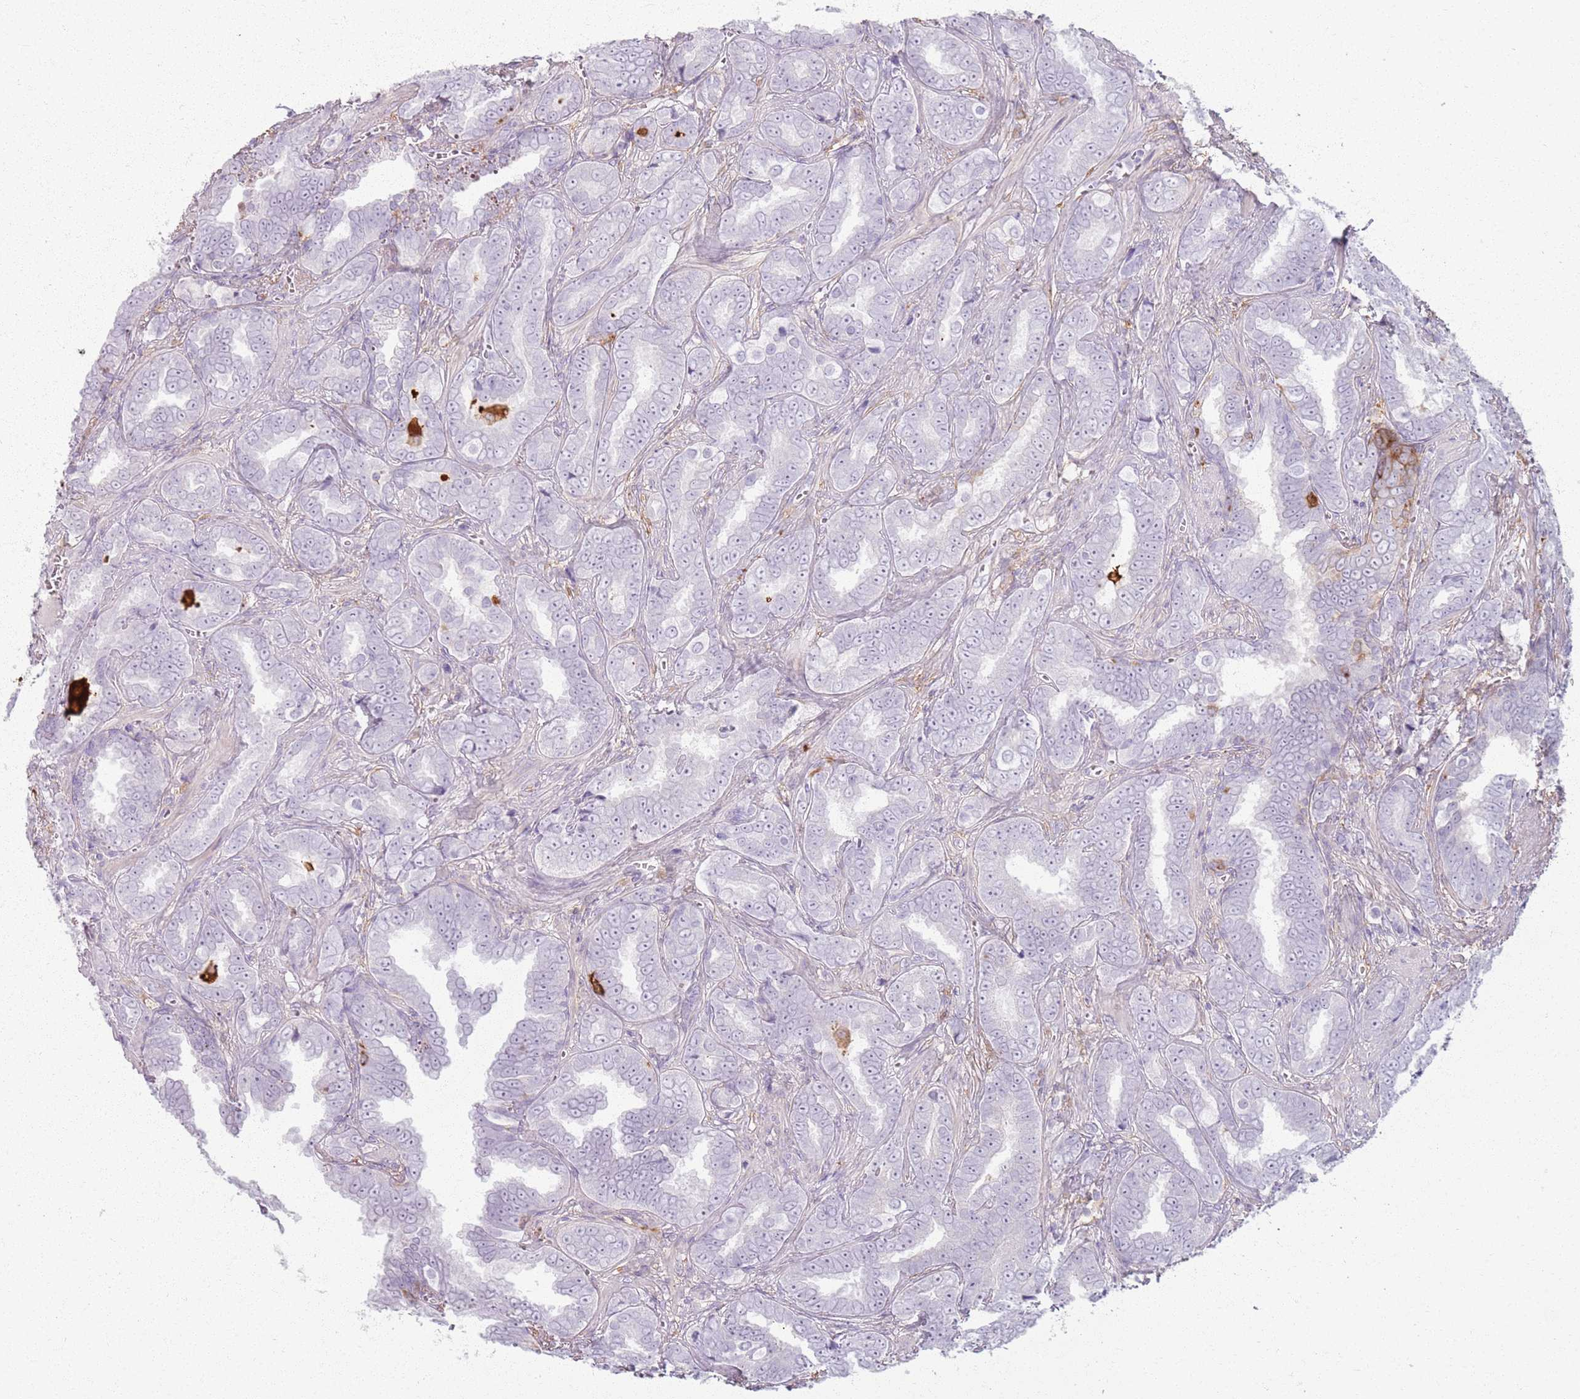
{"staining": {"intensity": "moderate", "quantity": "<25%", "location": "cytoplasmic/membranous"}, "tissue": "prostate cancer", "cell_type": "Tumor cells", "image_type": "cancer", "snomed": [{"axis": "morphology", "description": "Adenocarcinoma, High grade"}, {"axis": "topography", "description": "Prostate"}], "caption": "Protein expression analysis of human prostate high-grade adenocarcinoma reveals moderate cytoplasmic/membranous staining in about <25% of tumor cells.", "gene": "GDPGP1", "patient": {"sex": "male", "age": 67}}